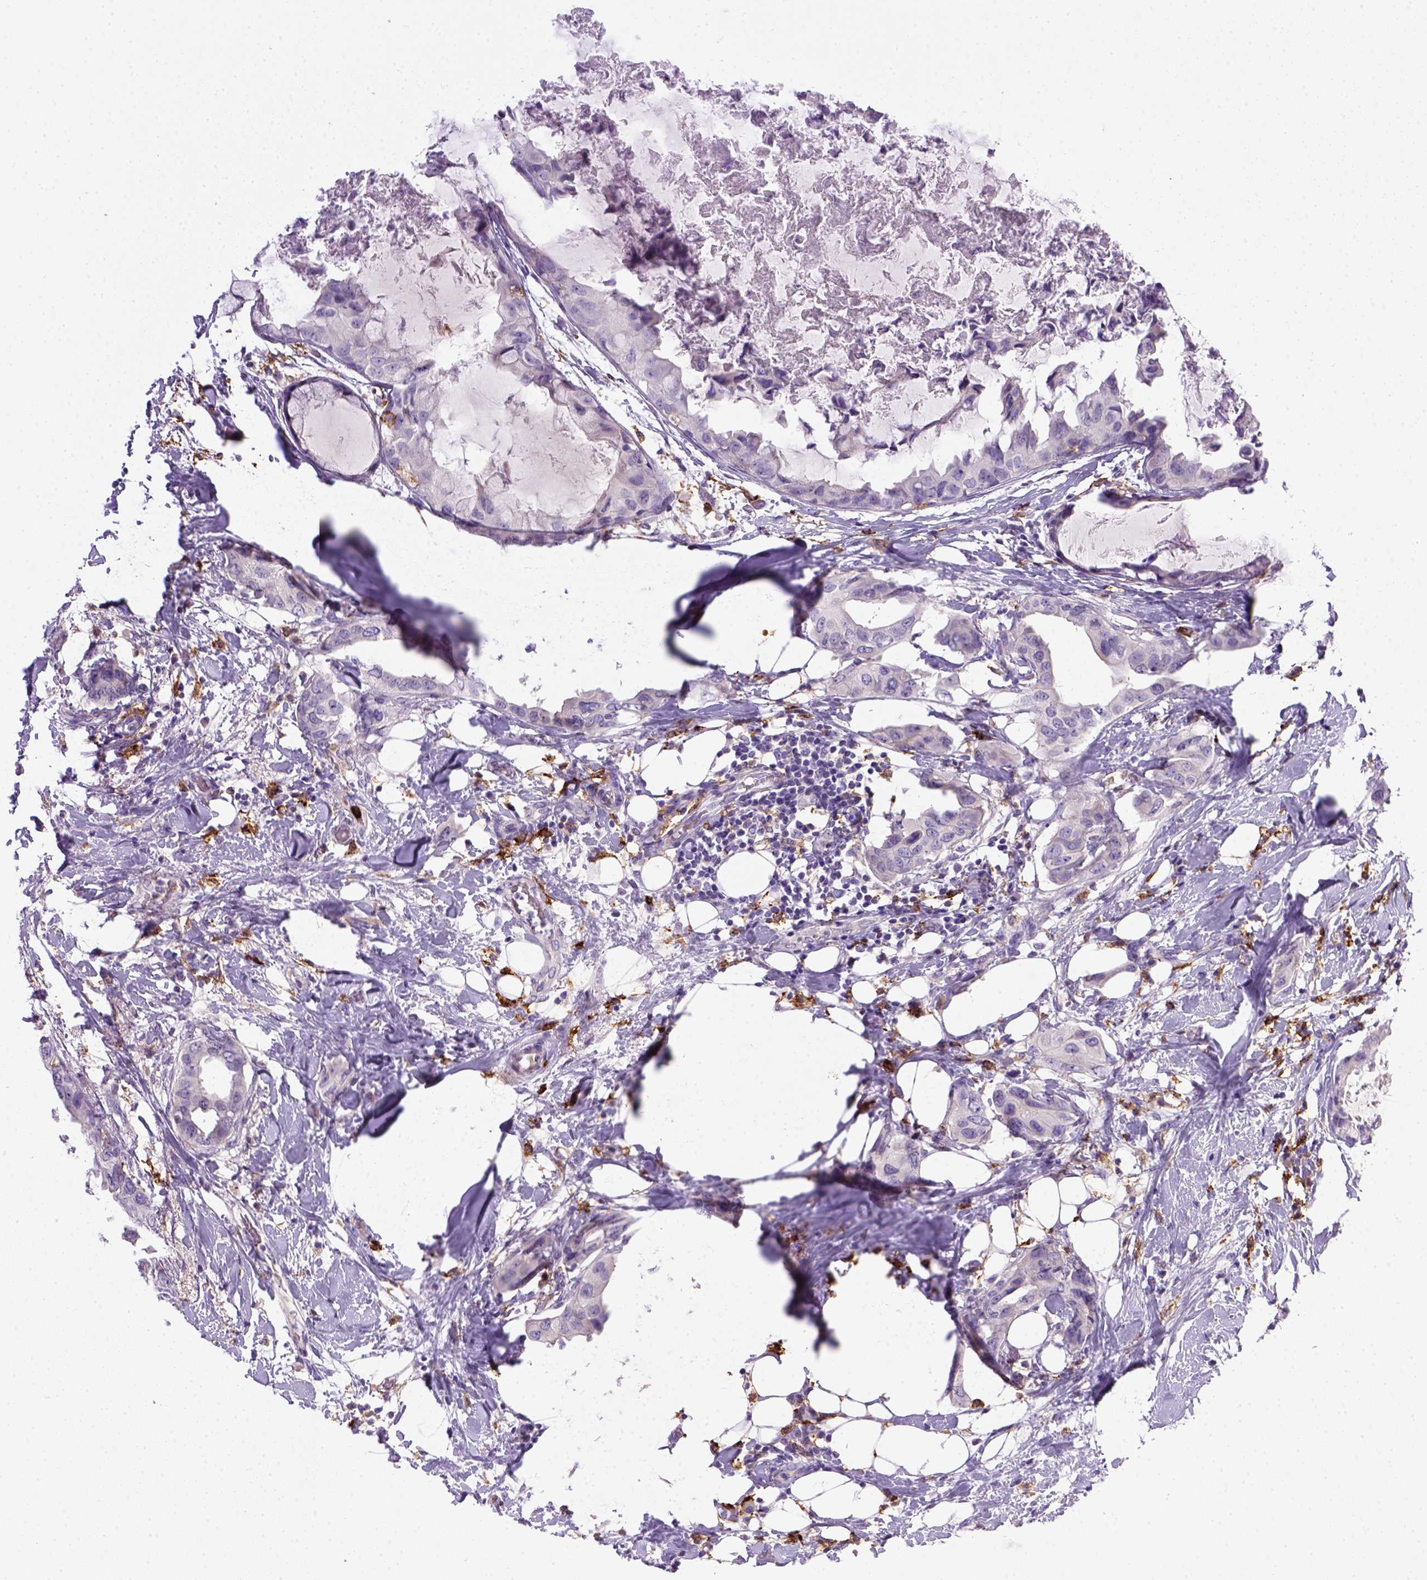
{"staining": {"intensity": "negative", "quantity": "none", "location": "none"}, "tissue": "breast cancer", "cell_type": "Tumor cells", "image_type": "cancer", "snomed": [{"axis": "morphology", "description": "Normal tissue, NOS"}, {"axis": "morphology", "description": "Duct carcinoma"}, {"axis": "topography", "description": "Breast"}], "caption": "Micrograph shows no significant protein expression in tumor cells of breast cancer (intraductal carcinoma).", "gene": "CD14", "patient": {"sex": "female", "age": 40}}